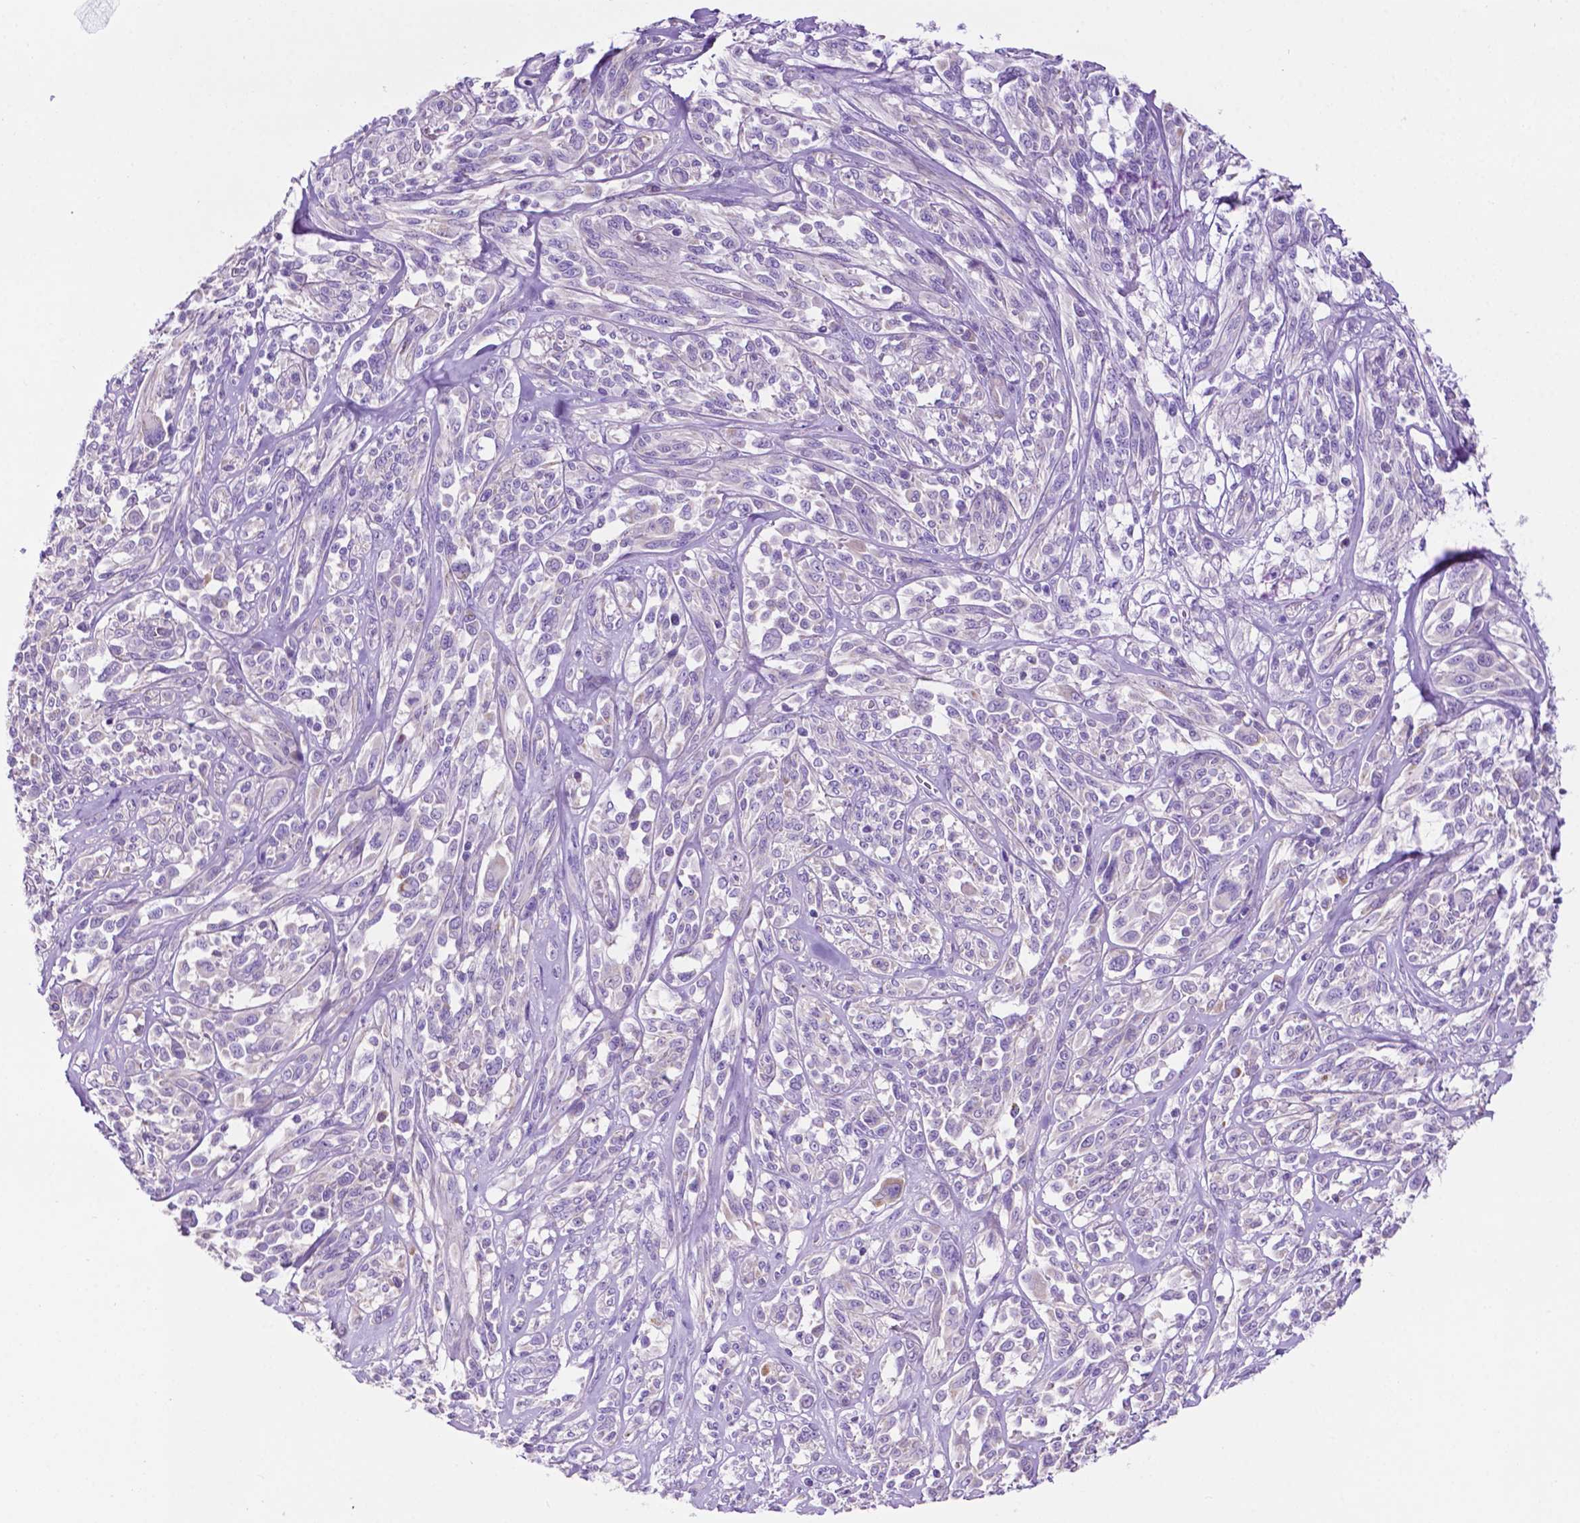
{"staining": {"intensity": "negative", "quantity": "none", "location": "none"}, "tissue": "melanoma", "cell_type": "Tumor cells", "image_type": "cancer", "snomed": [{"axis": "morphology", "description": "Malignant melanoma, NOS"}, {"axis": "topography", "description": "Skin"}], "caption": "IHC image of neoplastic tissue: melanoma stained with DAB (3,3'-diaminobenzidine) demonstrates no significant protein expression in tumor cells.", "gene": "PHYHIP", "patient": {"sex": "female", "age": 91}}